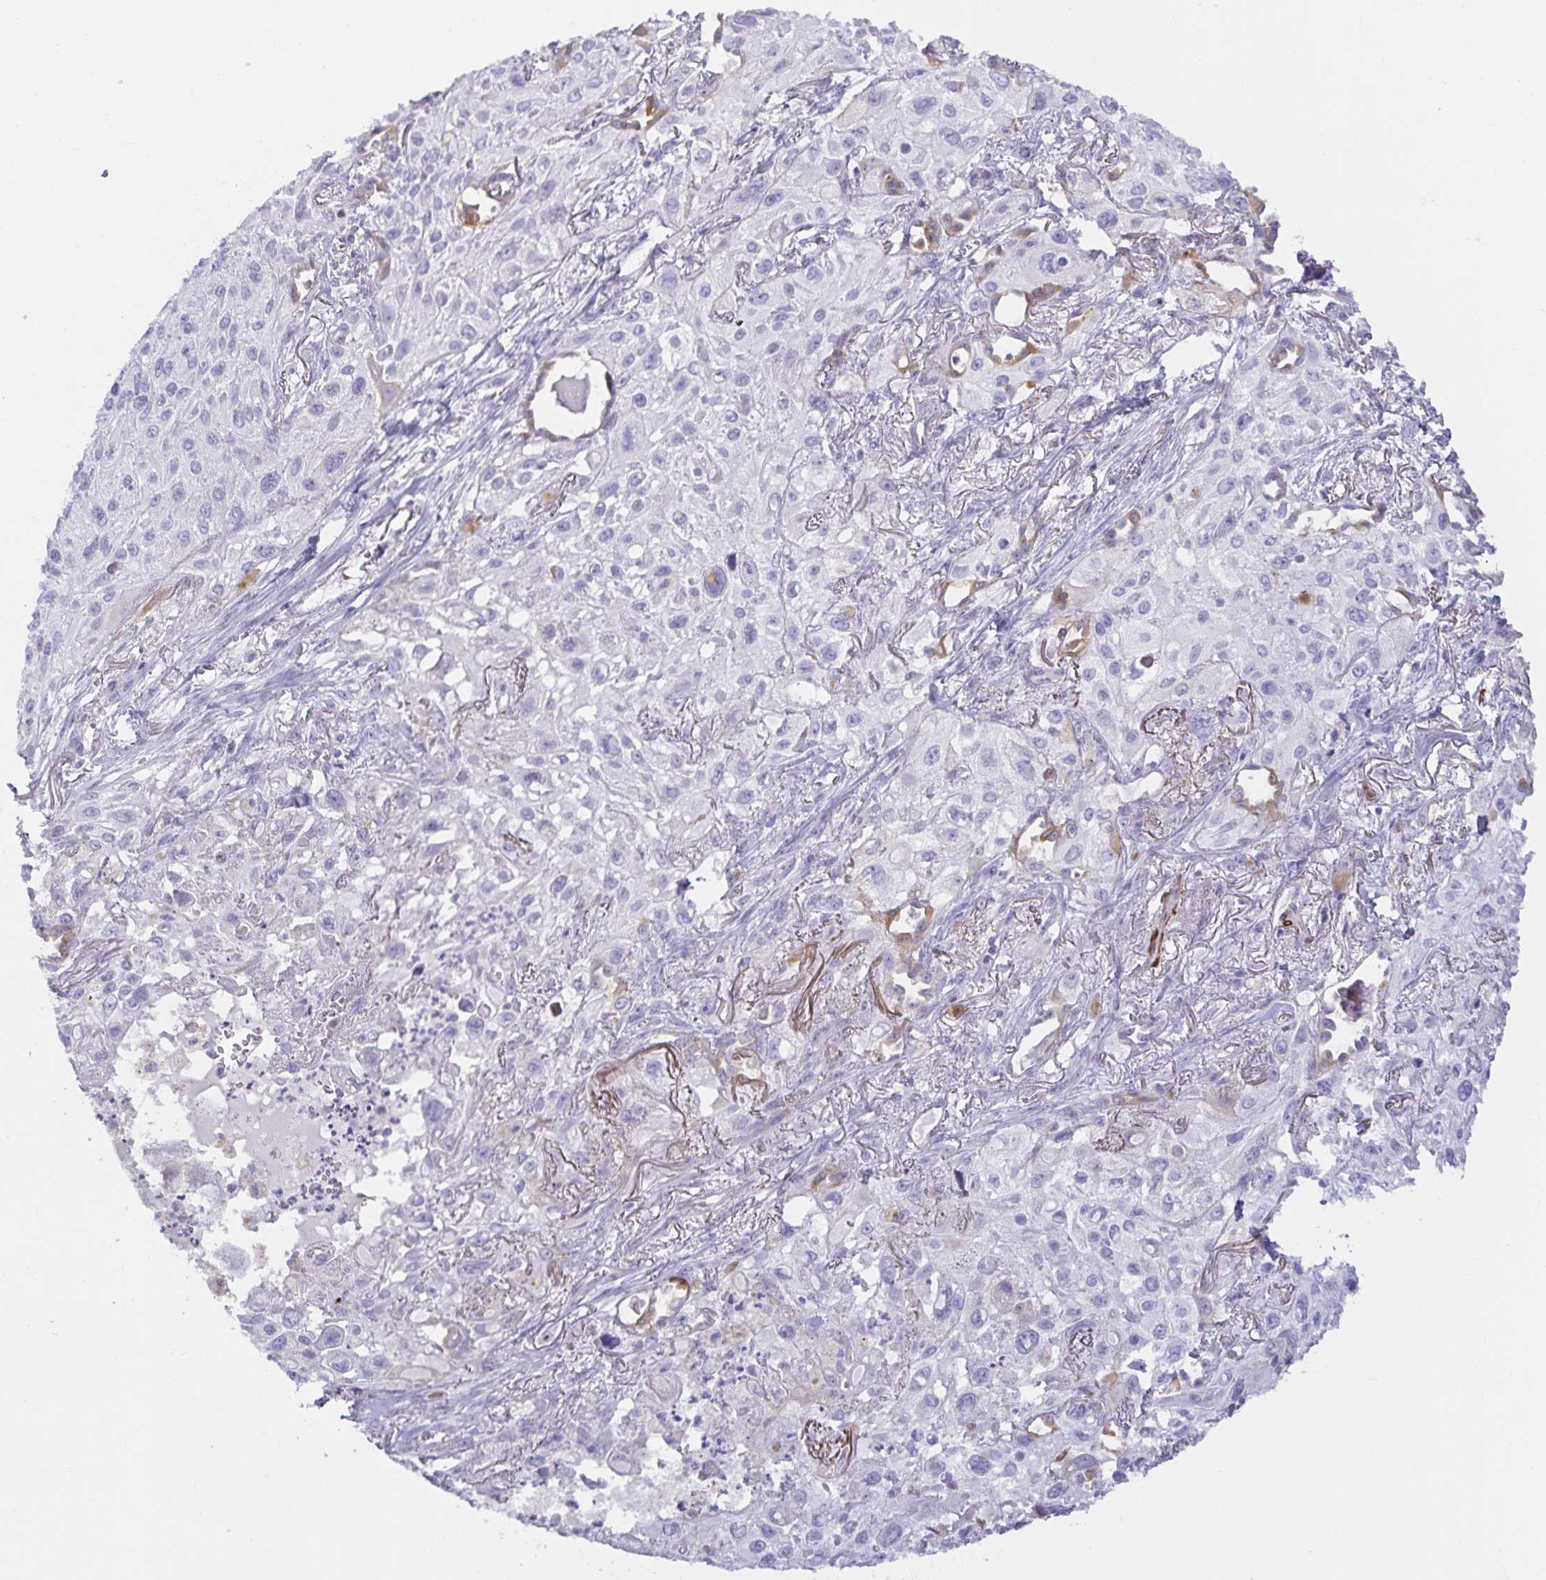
{"staining": {"intensity": "negative", "quantity": "none", "location": "none"}, "tissue": "lung cancer", "cell_type": "Tumor cells", "image_type": "cancer", "snomed": [{"axis": "morphology", "description": "Squamous cell carcinoma, NOS"}, {"axis": "topography", "description": "Lung"}], "caption": "Immunohistochemistry micrograph of neoplastic tissue: human squamous cell carcinoma (lung) stained with DAB reveals no significant protein expression in tumor cells.", "gene": "SPAG4", "patient": {"sex": "male", "age": 71}}